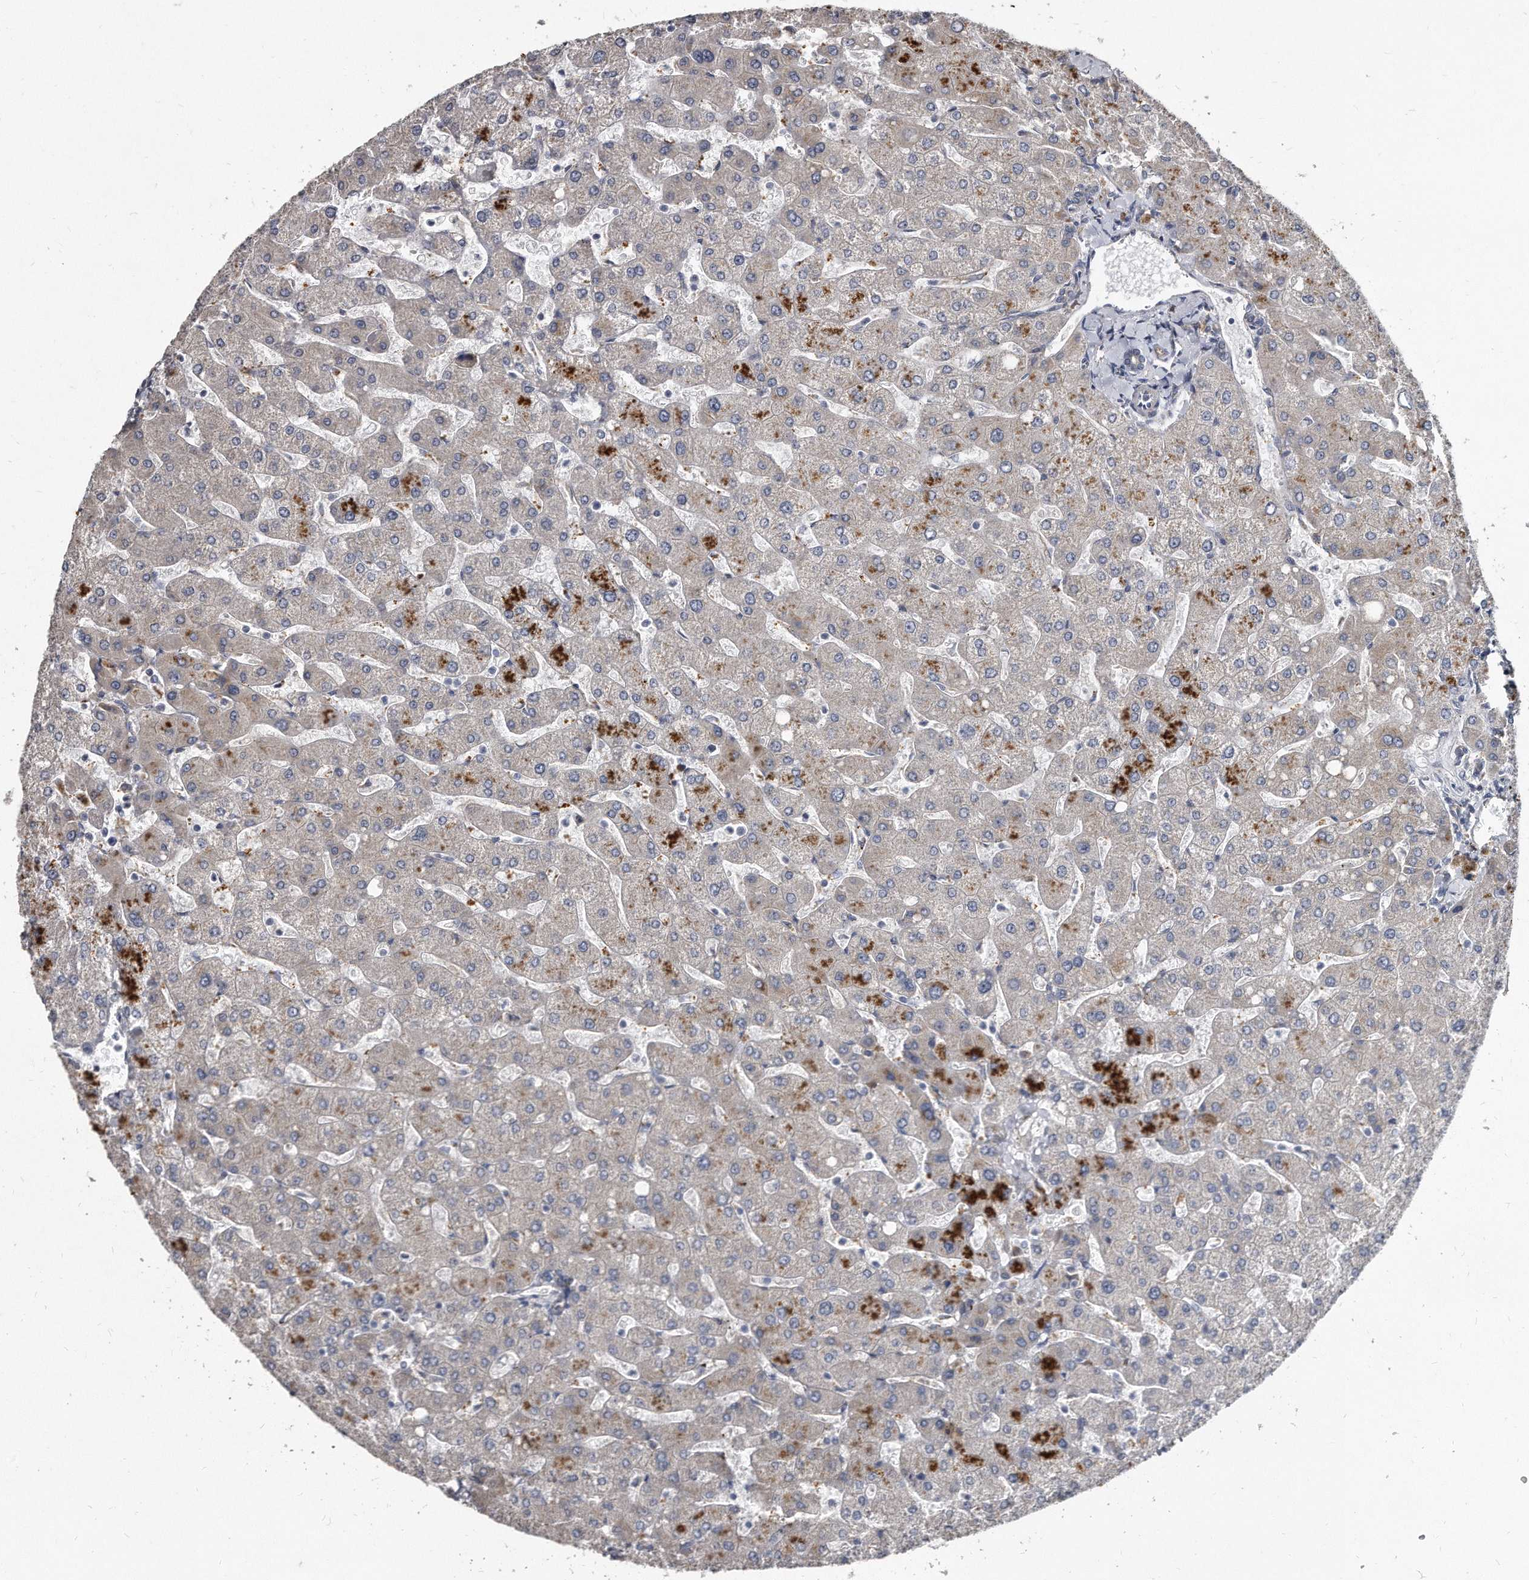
{"staining": {"intensity": "weak", "quantity": "<25%", "location": "cytoplasmic/membranous"}, "tissue": "liver", "cell_type": "Cholangiocytes", "image_type": "normal", "snomed": [{"axis": "morphology", "description": "Normal tissue, NOS"}, {"axis": "topography", "description": "Liver"}], "caption": "An immunohistochemistry (IHC) micrograph of unremarkable liver is shown. There is no staining in cholangiocytes of liver.", "gene": "KLHDC3", "patient": {"sex": "male", "age": 55}}